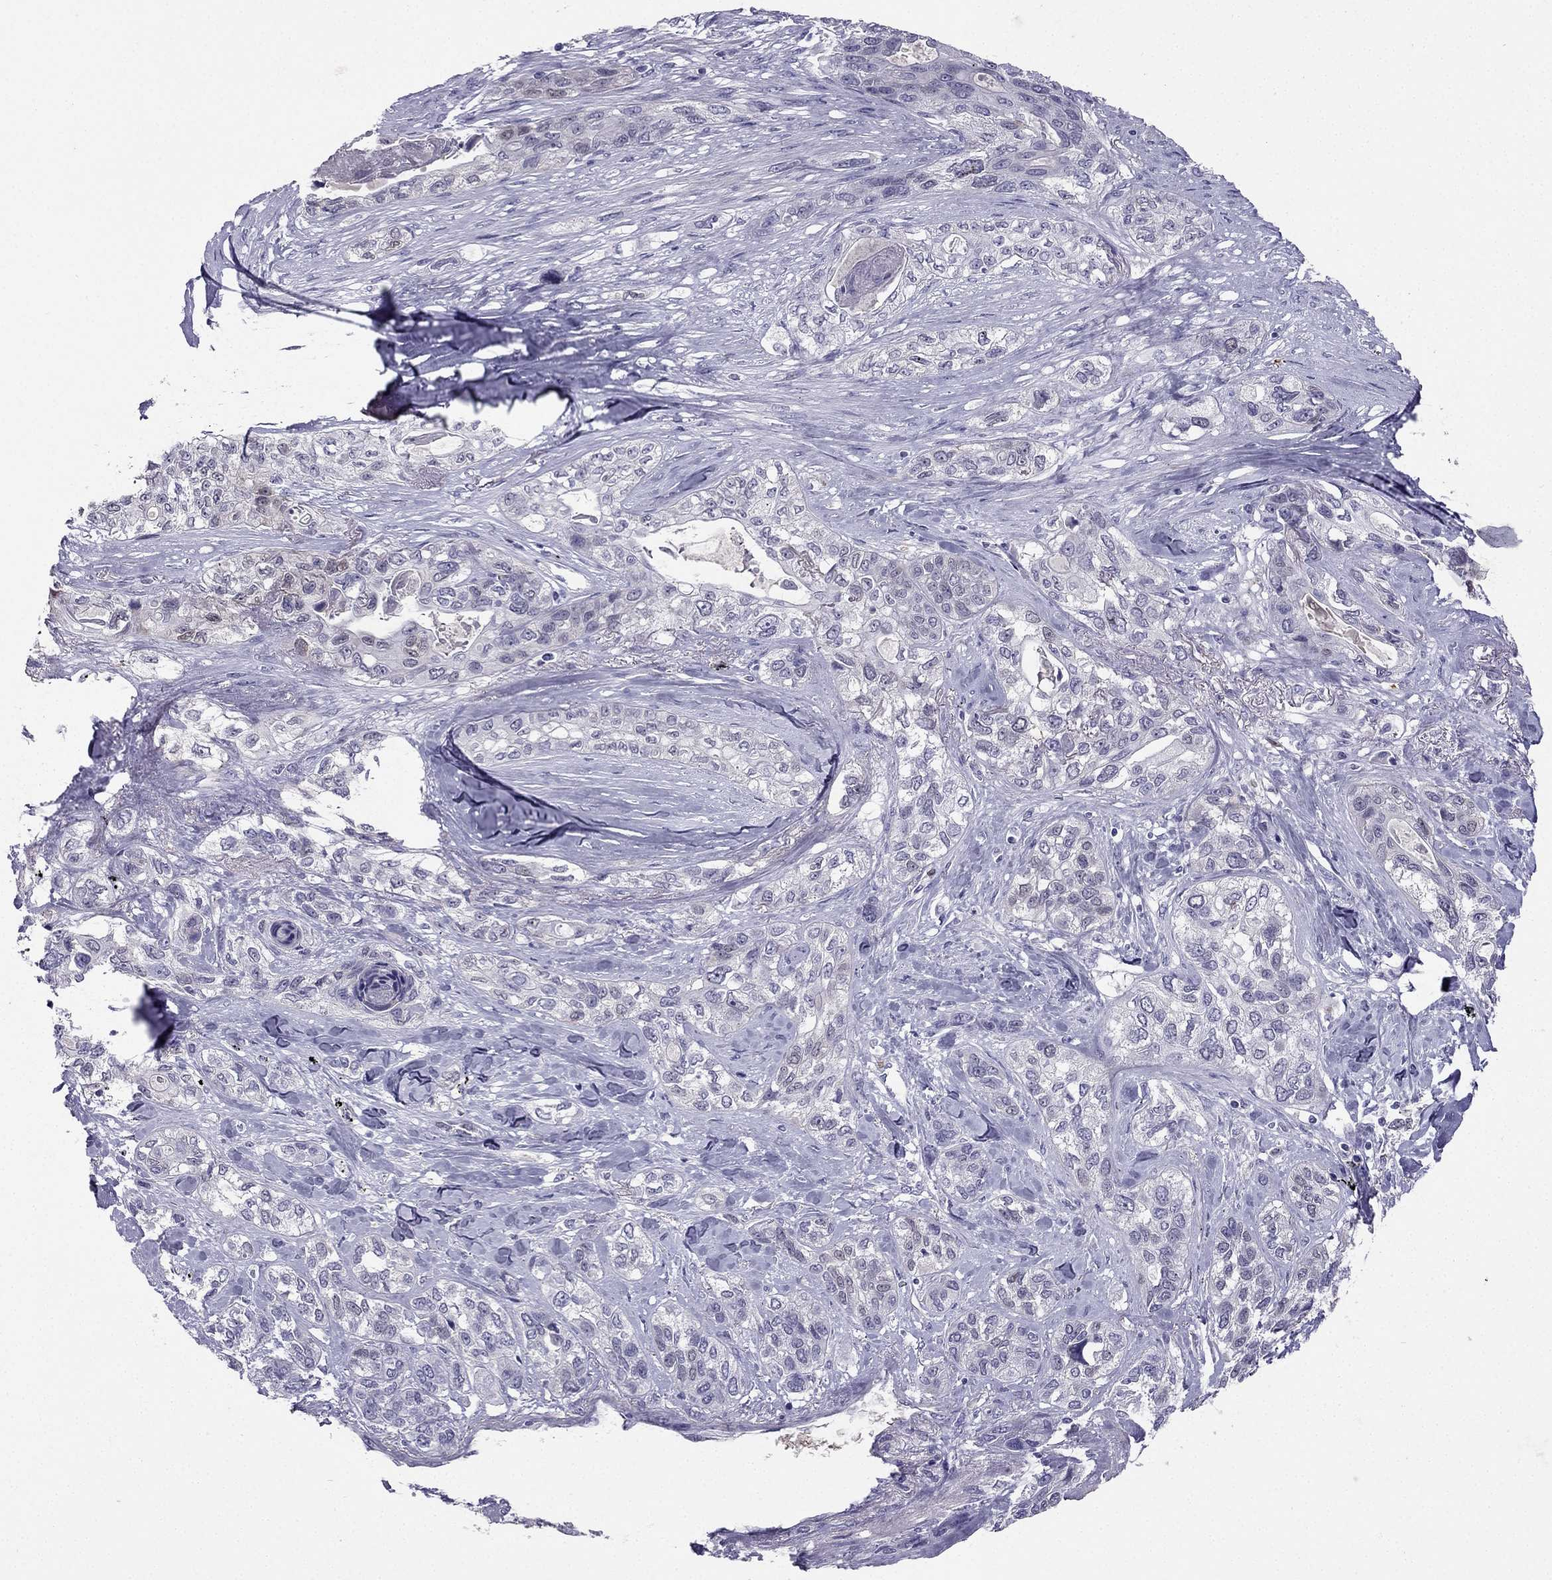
{"staining": {"intensity": "weak", "quantity": "<25%", "location": "nuclear"}, "tissue": "lung cancer", "cell_type": "Tumor cells", "image_type": "cancer", "snomed": [{"axis": "morphology", "description": "Squamous cell carcinoma, NOS"}, {"axis": "topography", "description": "Lung"}], "caption": "Histopathology image shows no significant protein staining in tumor cells of lung cancer.", "gene": "RSPH14", "patient": {"sex": "female", "age": 70}}